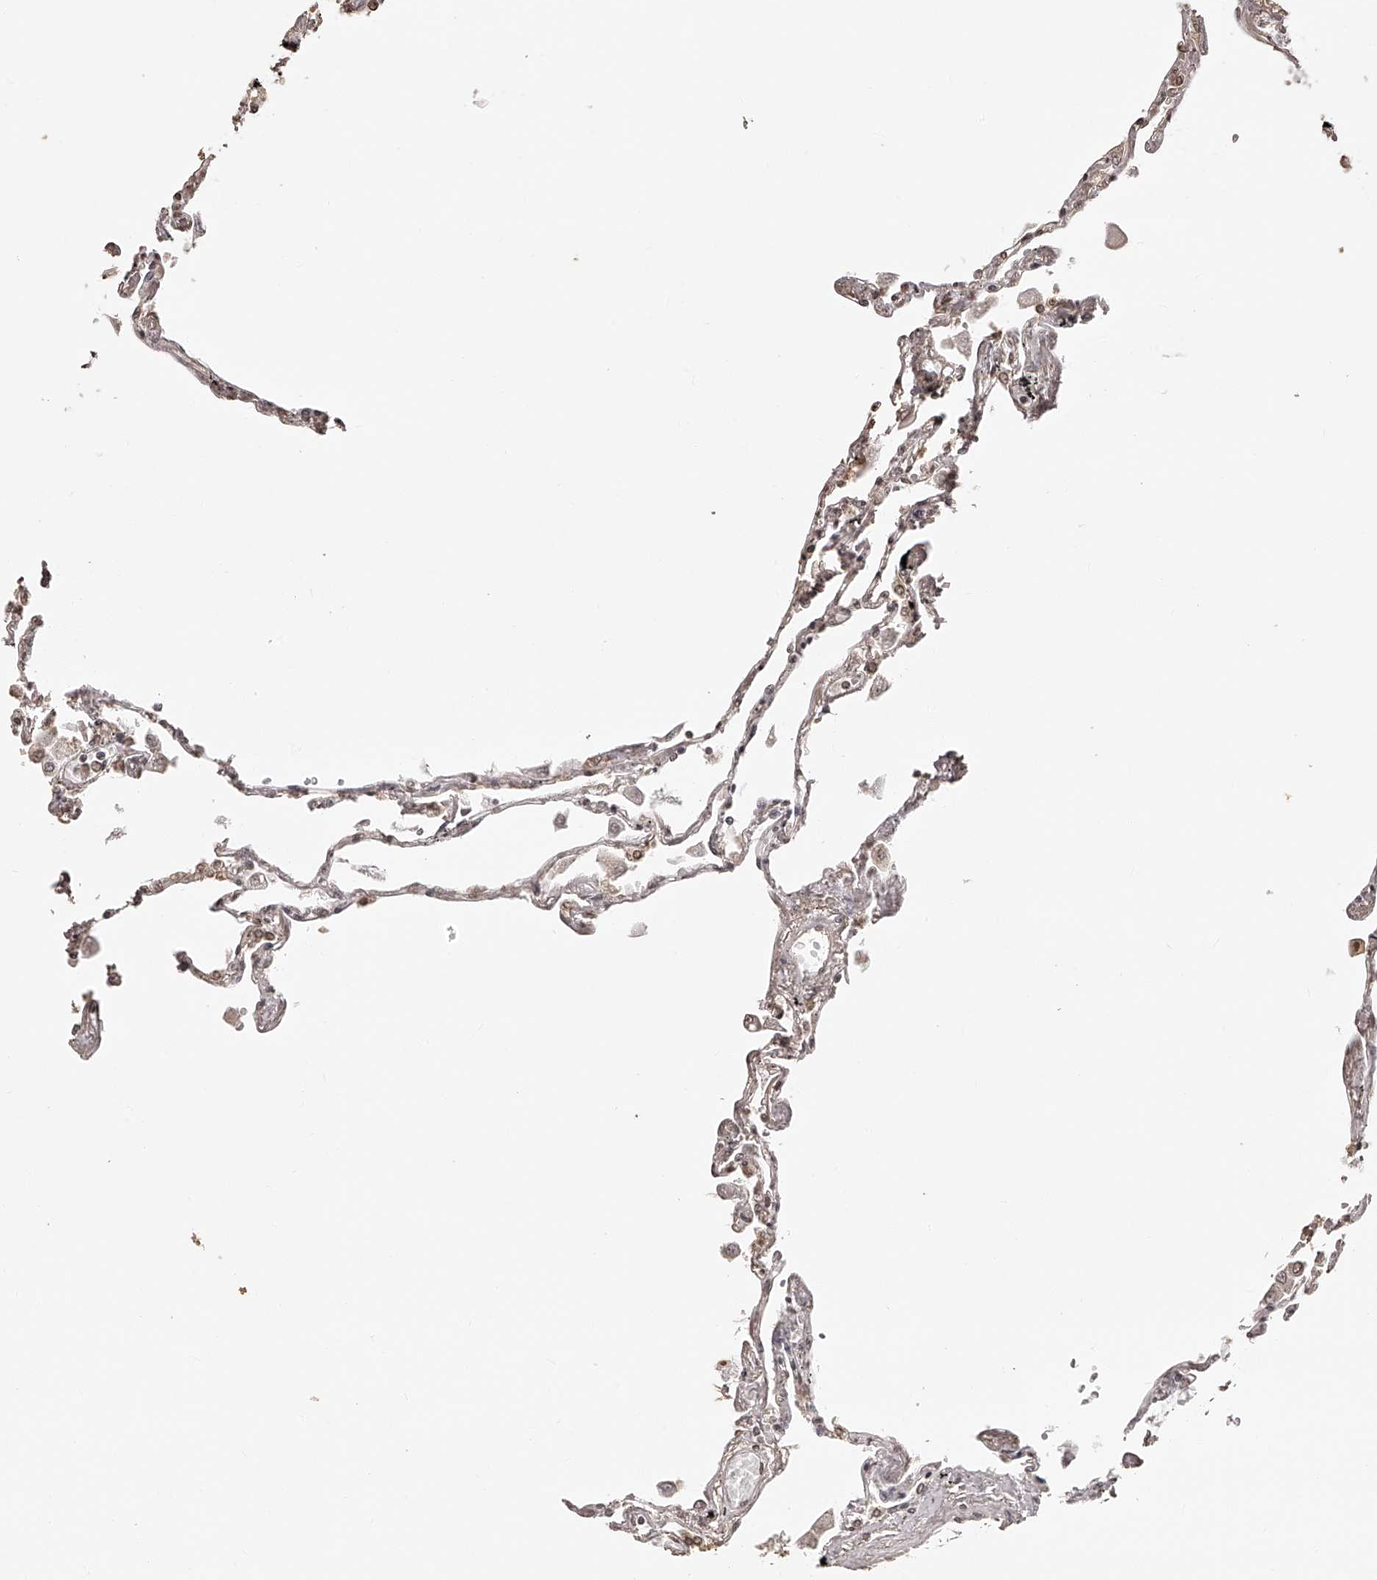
{"staining": {"intensity": "moderate", "quantity": ">75%", "location": "nuclear"}, "tissue": "lung", "cell_type": "Alveolar cells", "image_type": "normal", "snomed": [{"axis": "morphology", "description": "Normal tissue, NOS"}, {"axis": "topography", "description": "Lung"}], "caption": "Immunohistochemistry (DAB) staining of unremarkable human lung reveals moderate nuclear protein positivity in about >75% of alveolar cells. The staining was performed using DAB to visualize the protein expression in brown, while the nuclei were stained in blue with hematoxylin (Magnification: 20x).", "gene": "ZNF503", "patient": {"sex": "female", "age": 67}}